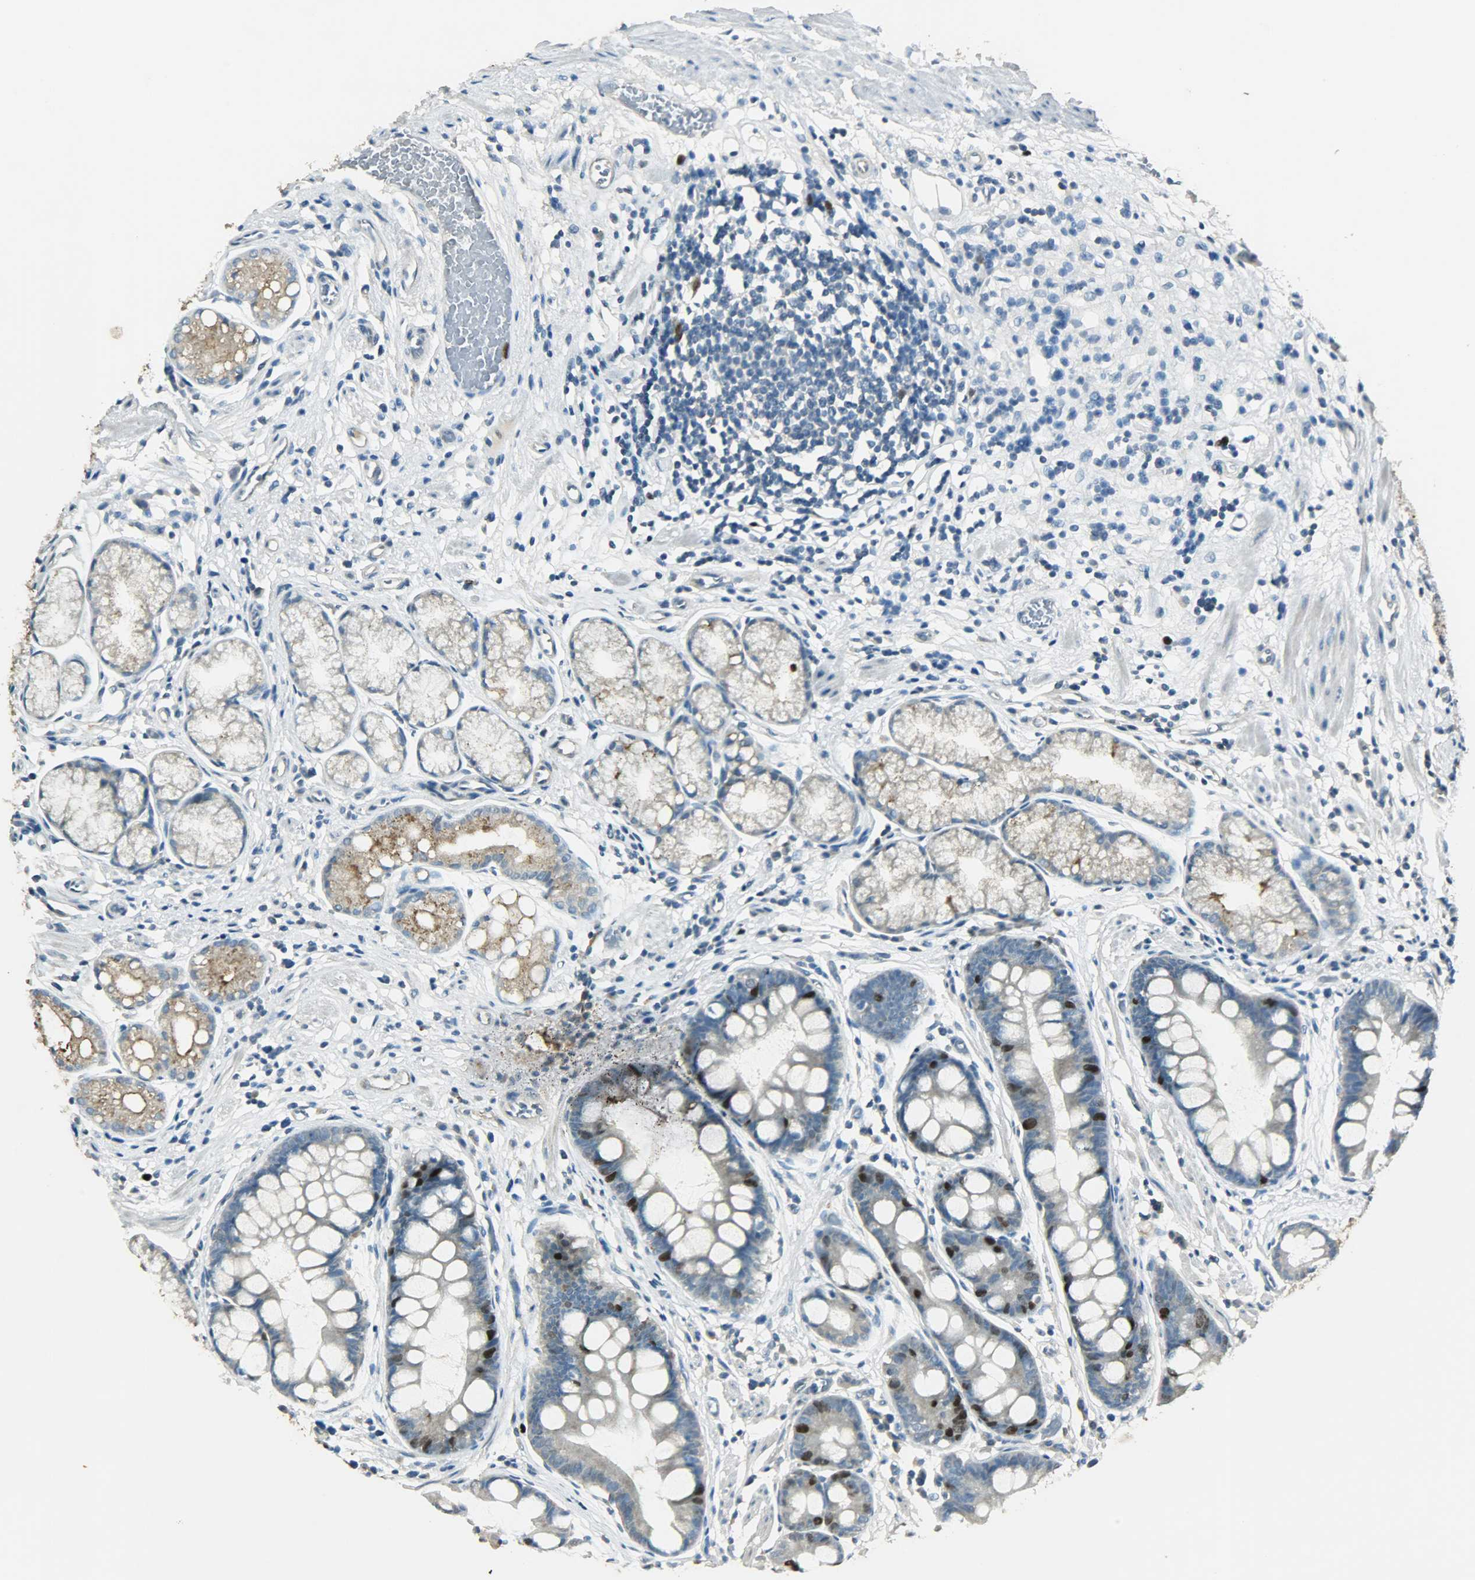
{"staining": {"intensity": "strong", "quantity": ">75%", "location": "cytoplasmic/membranous,nuclear"}, "tissue": "stomach", "cell_type": "Glandular cells", "image_type": "normal", "snomed": [{"axis": "morphology", "description": "Normal tissue, NOS"}, {"axis": "morphology", "description": "Inflammation, NOS"}, {"axis": "topography", "description": "Stomach, lower"}], "caption": "Immunohistochemistry of normal human stomach shows high levels of strong cytoplasmic/membranous,nuclear expression in approximately >75% of glandular cells. The protein of interest is stained brown, and the nuclei are stained in blue (DAB (3,3'-diaminobenzidine) IHC with brightfield microscopy, high magnification).", "gene": "TPX2", "patient": {"sex": "male", "age": 59}}